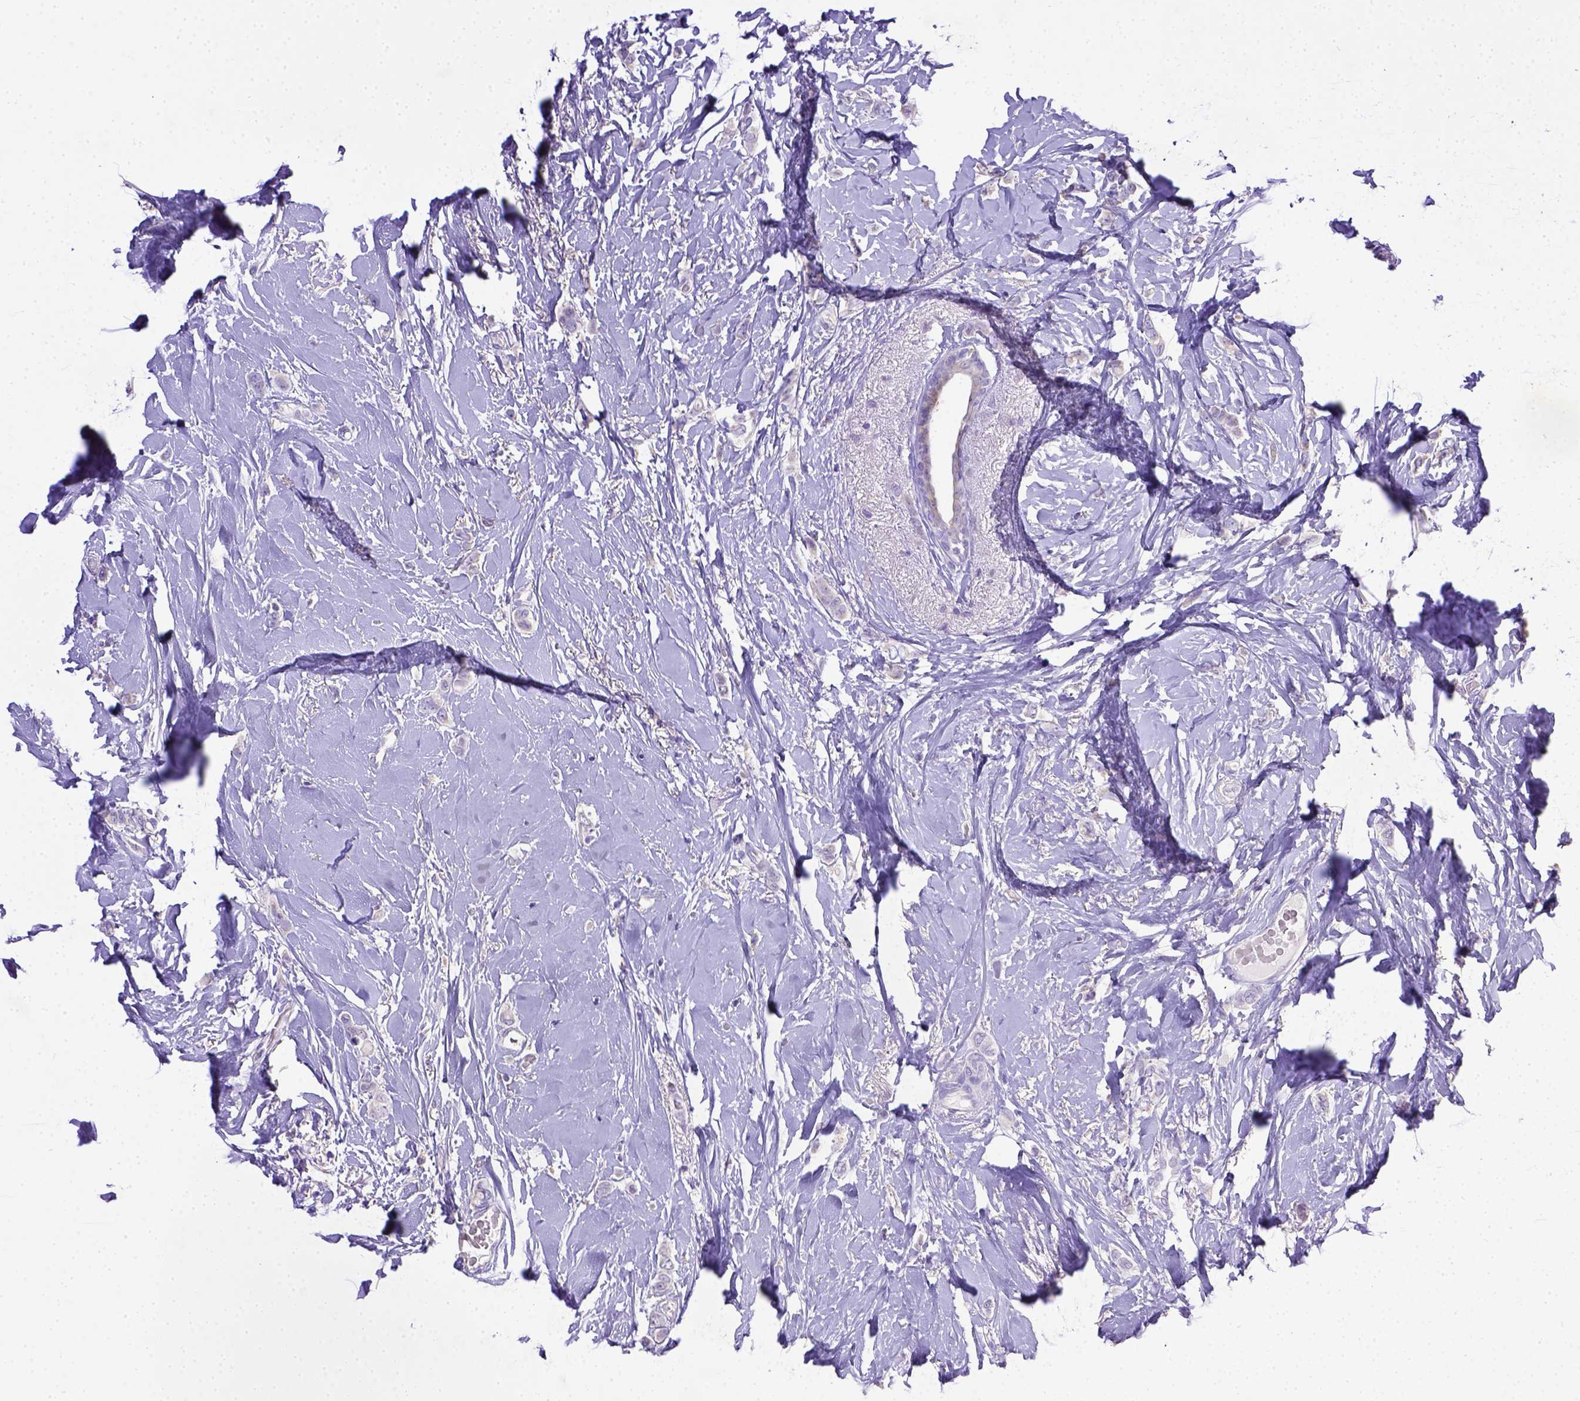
{"staining": {"intensity": "negative", "quantity": "none", "location": "none"}, "tissue": "breast cancer", "cell_type": "Tumor cells", "image_type": "cancer", "snomed": [{"axis": "morphology", "description": "Lobular carcinoma"}, {"axis": "topography", "description": "Breast"}], "caption": "High power microscopy photomicrograph of an immunohistochemistry histopathology image of breast cancer (lobular carcinoma), revealing no significant positivity in tumor cells.", "gene": "CD40", "patient": {"sex": "female", "age": 66}}